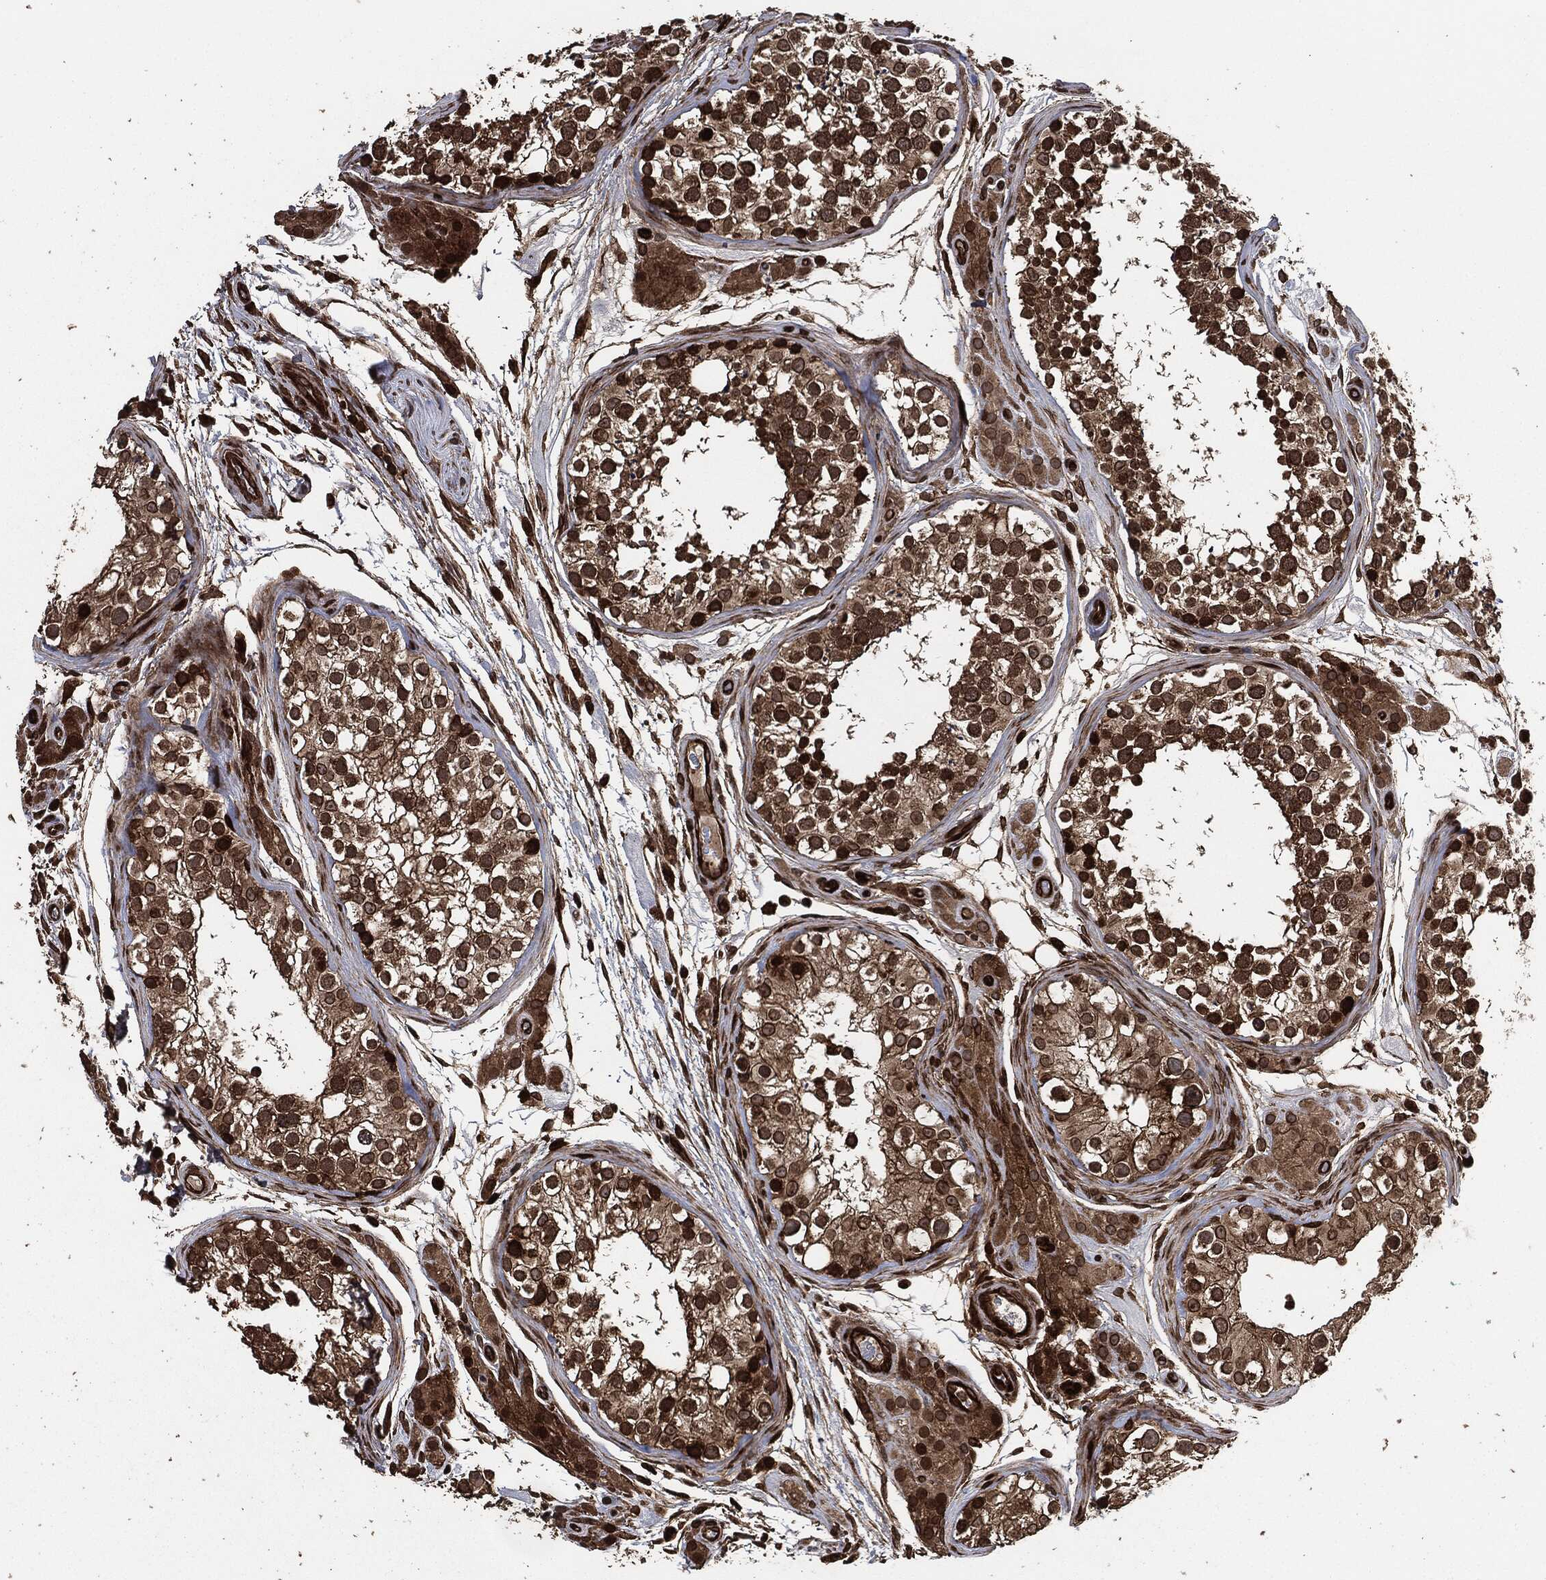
{"staining": {"intensity": "moderate", "quantity": ">75%", "location": "cytoplasmic/membranous"}, "tissue": "testis", "cell_type": "Cells in seminiferous ducts", "image_type": "normal", "snomed": [{"axis": "morphology", "description": "Normal tissue, NOS"}, {"axis": "topography", "description": "Testis"}], "caption": "Testis stained for a protein (brown) shows moderate cytoplasmic/membranous positive positivity in approximately >75% of cells in seminiferous ducts.", "gene": "IFIT1", "patient": {"sex": "male", "age": 31}}